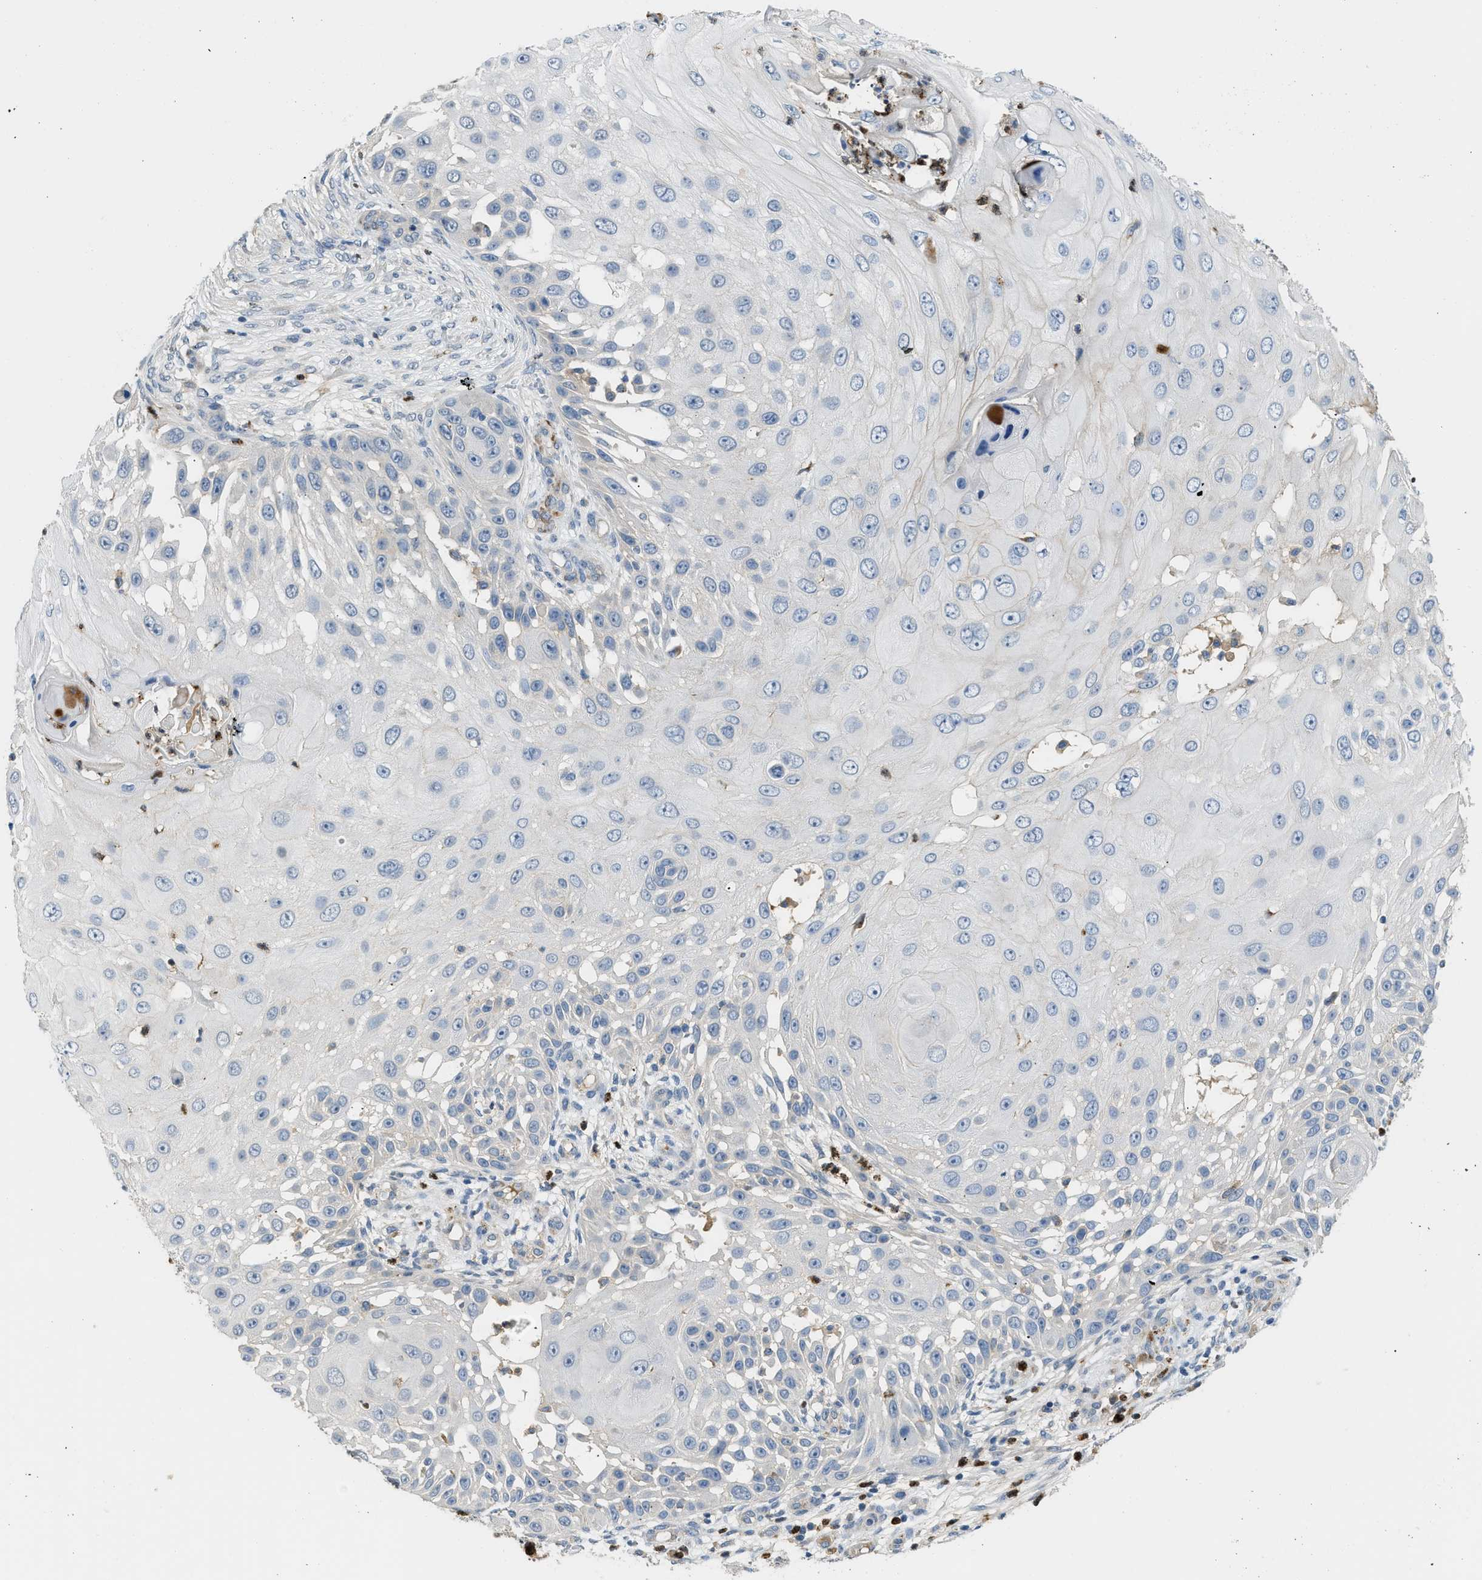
{"staining": {"intensity": "negative", "quantity": "none", "location": "none"}, "tissue": "skin cancer", "cell_type": "Tumor cells", "image_type": "cancer", "snomed": [{"axis": "morphology", "description": "Squamous cell carcinoma, NOS"}, {"axis": "topography", "description": "Skin"}], "caption": "The histopathology image displays no staining of tumor cells in squamous cell carcinoma (skin). The staining is performed using DAB brown chromogen with nuclei counter-stained in using hematoxylin.", "gene": "RHBDF2", "patient": {"sex": "female", "age": 44}}